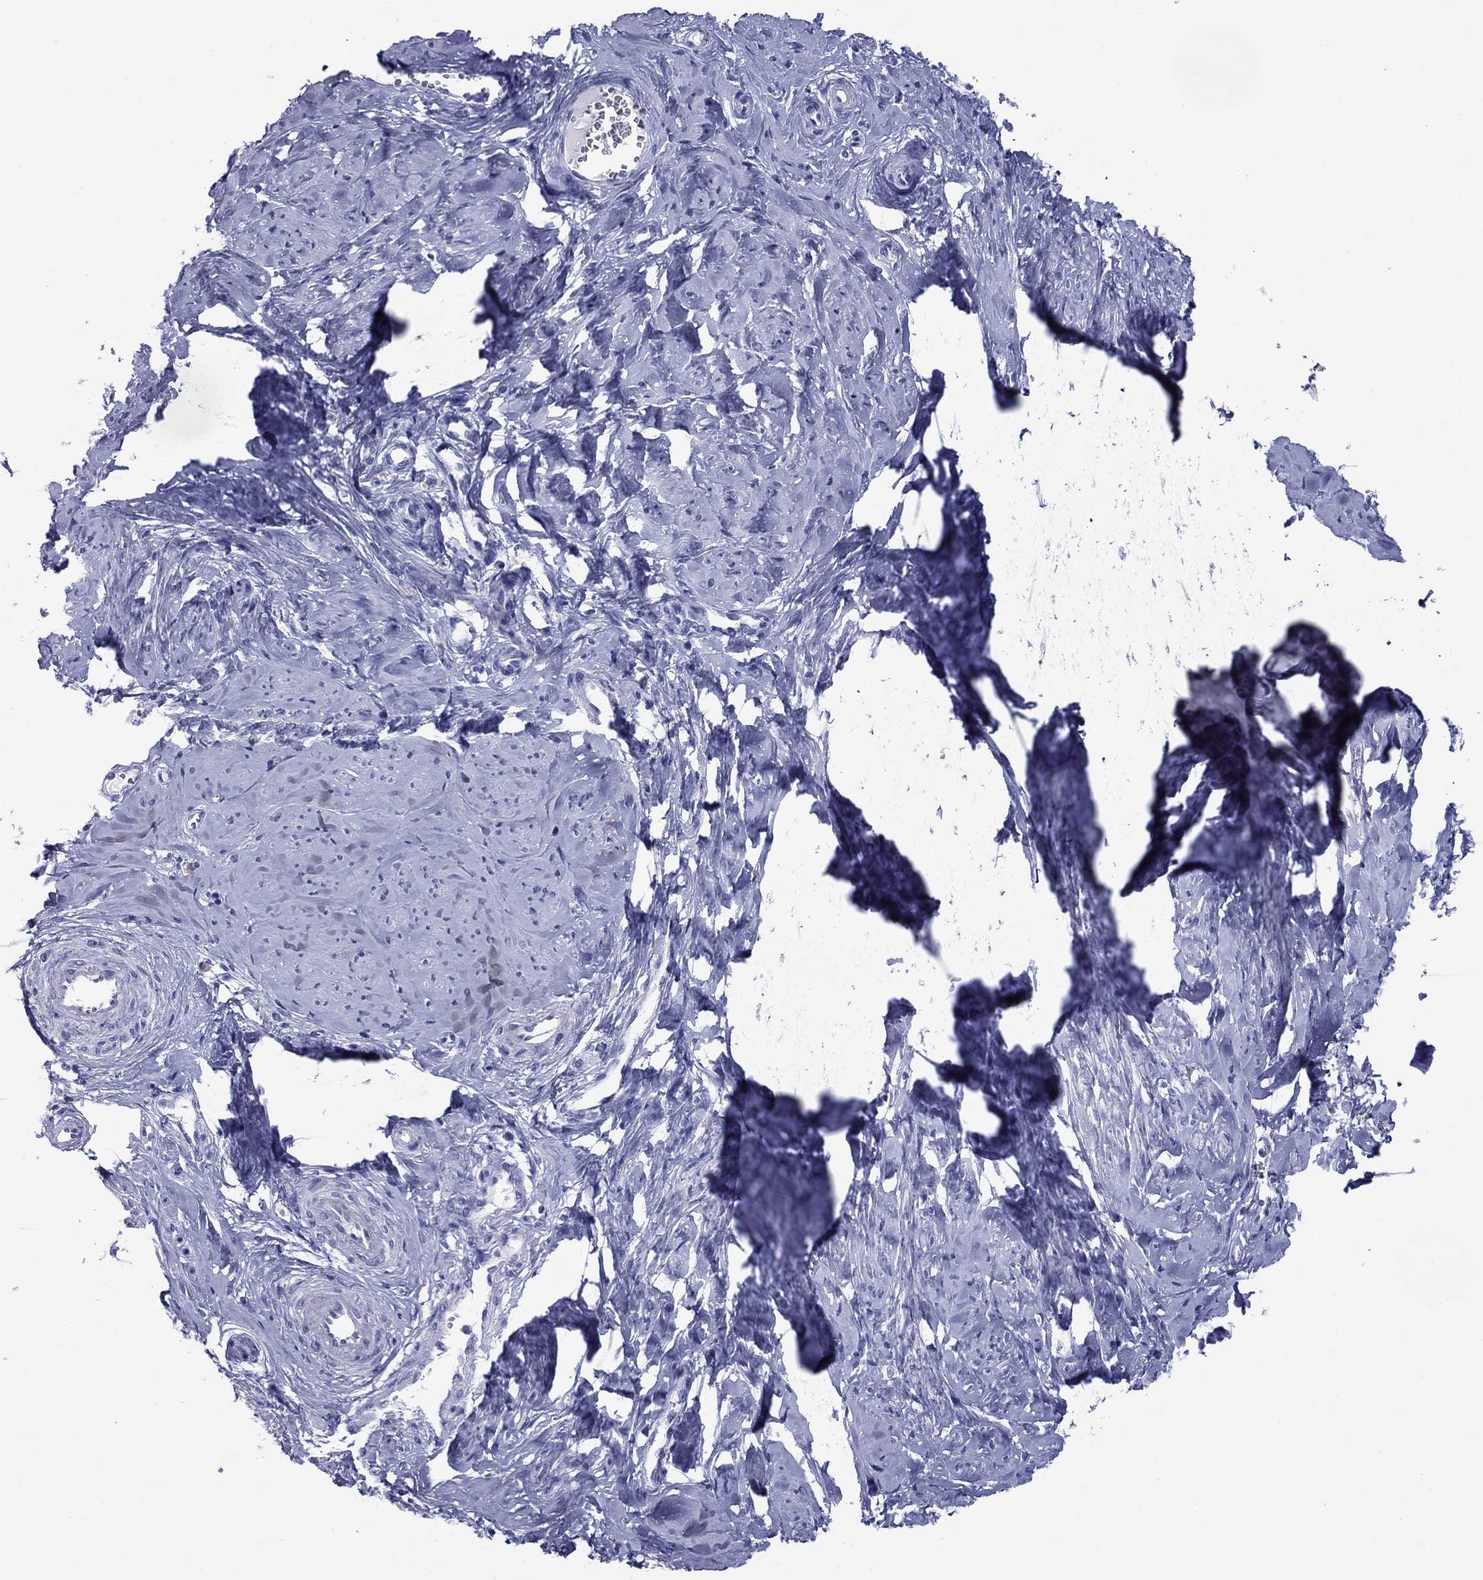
{"staining": {"intensity": "negative", "quantity": "none", "location": "none"}, "tissue": "smooth muscle", "cell_type": "Smooth muscle cells", "image_type": "normal", "snomed": [{"axis": "morphology", "description": "Normal tissue, NOS"}, {"axis": "topography", "description": "Smooth muscle"}], "caption": "This is an immunohistochemistry (IHC) micrograph of benign smooth muscle. There is no expression in smooth muscle cells.", "gene": "TCFL5", "patient": {"sex": "female", "age": 48}}